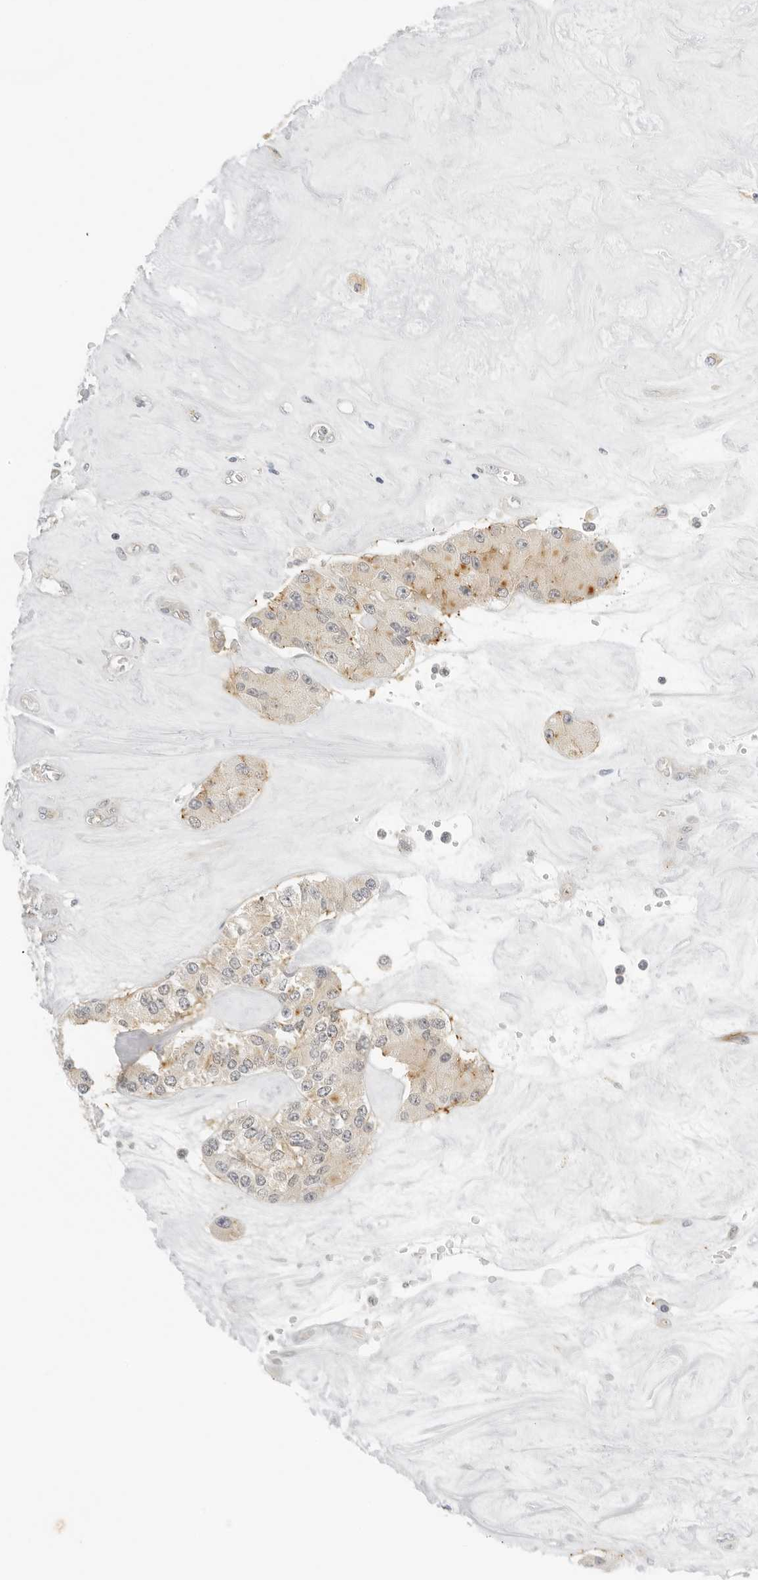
{"staining": {"intensity": "weak", "quantity": "25%-75%", "location": "cytoplasmic/membranous"}, "tissue": "carcinoid", "cell_type": "Tumor cells", "image_type": "cancer", "snomed": [{"axis": "morphology", "description": "Carcinoid, malignant, NOS"}, {"axis": "topography", "description": "Pancreas"}], "caption": "Immunohistochemical staining of human malignant carcinoid reveals weak cytoplasmic/membranous protein positivity in approximately 25%-75% of tumor cells.", "gene": "OSCP1", "patient": {"sex": "male", "age": 41}}